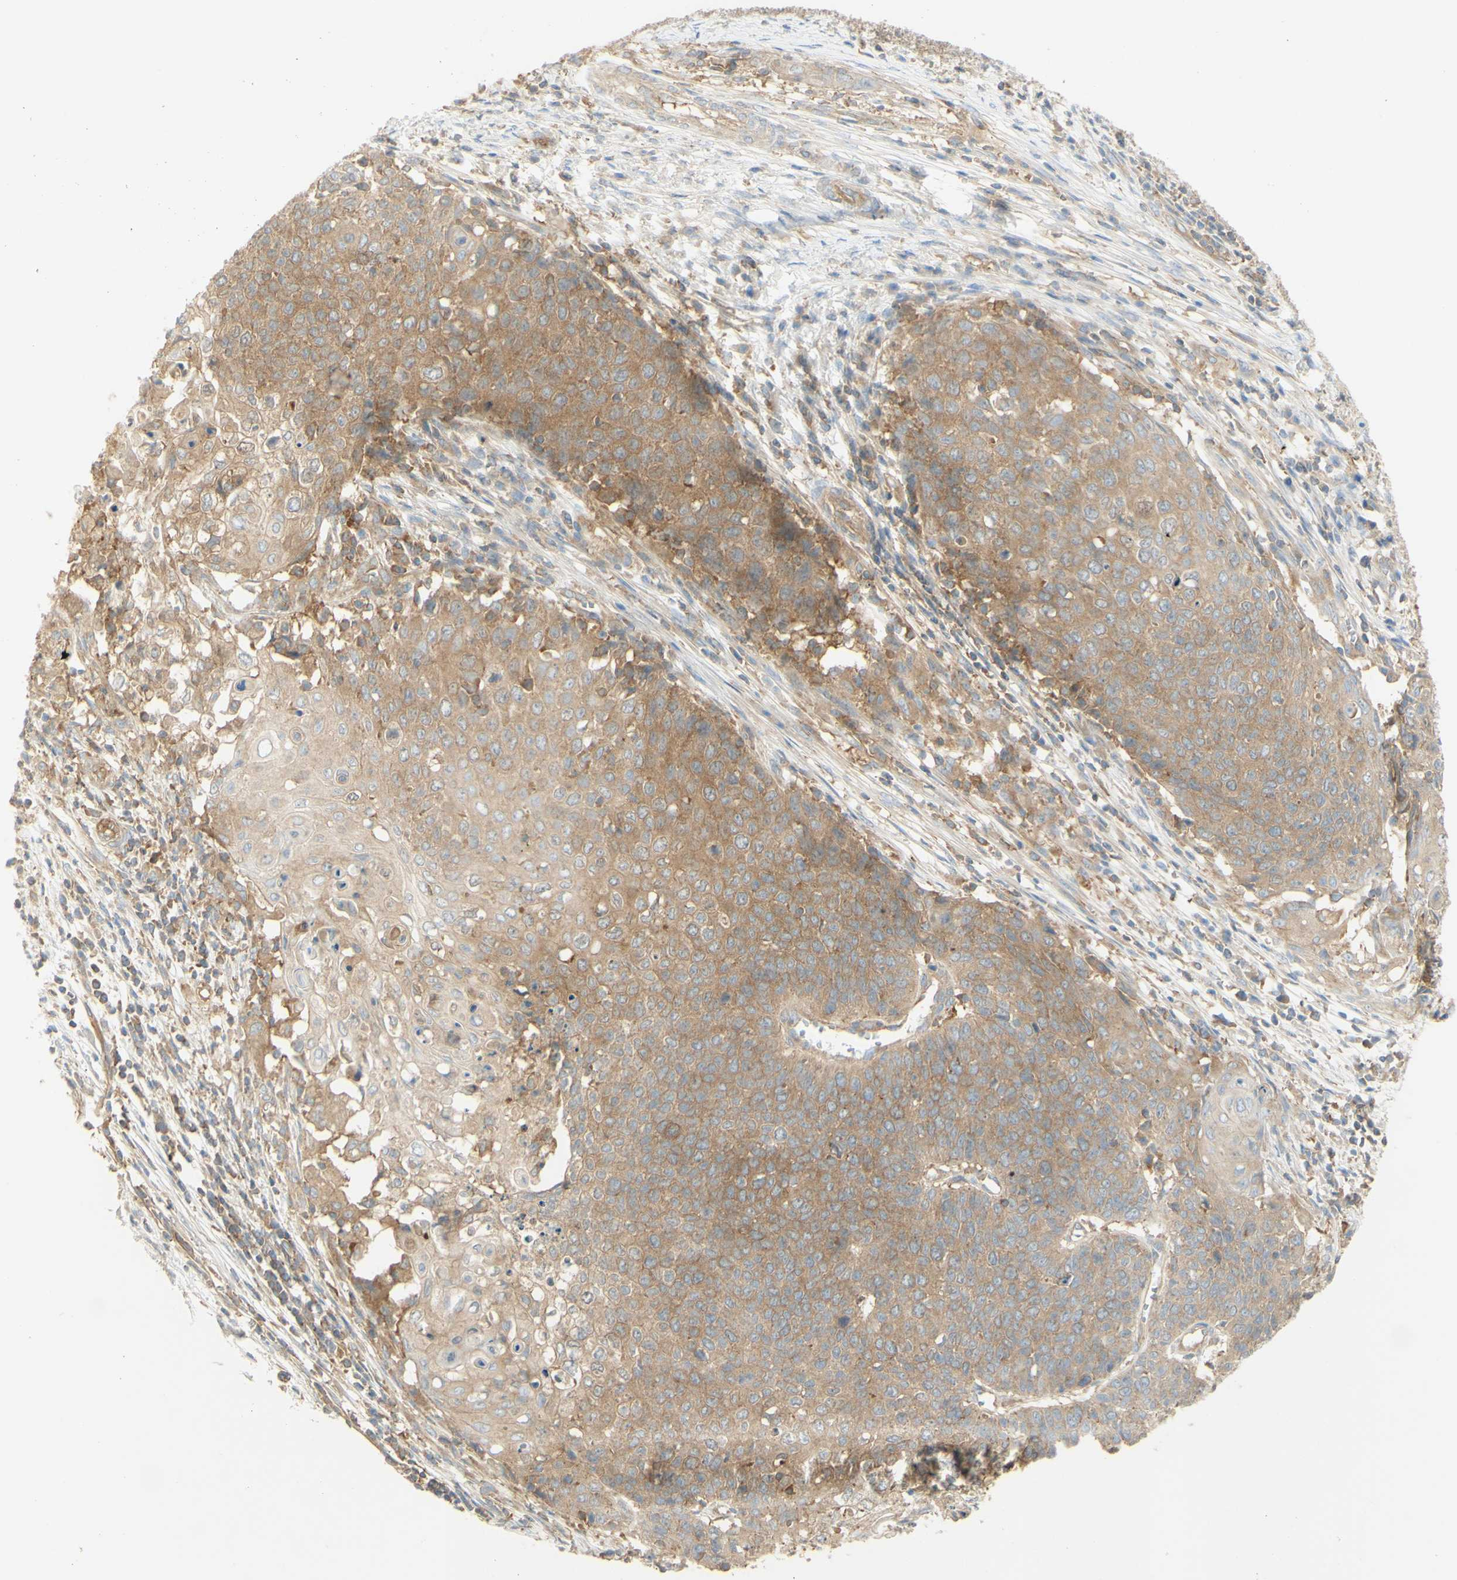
{"staining": {"intensity": "moderate", "quantity": ">75%", "location": "cytoplasmic/membranous"}, "tissue": "cervical cancer", "cell_type": "Tumor cells", "image_type": "cancer", "snomed": [{"axis": "morphology", "description": "Squamous cell carcinoma, NOS"}, {"axis": "topography", "description": "Cervix"}], "caption": "A medium amount of moderate cytoplasmic/membranous positivity is seen in about >75% of tumor cells in squamous cell carcinoma (cervical) tissue.", "gene": "IKBKG", "patient": {"sex": "female", "age": 39}}